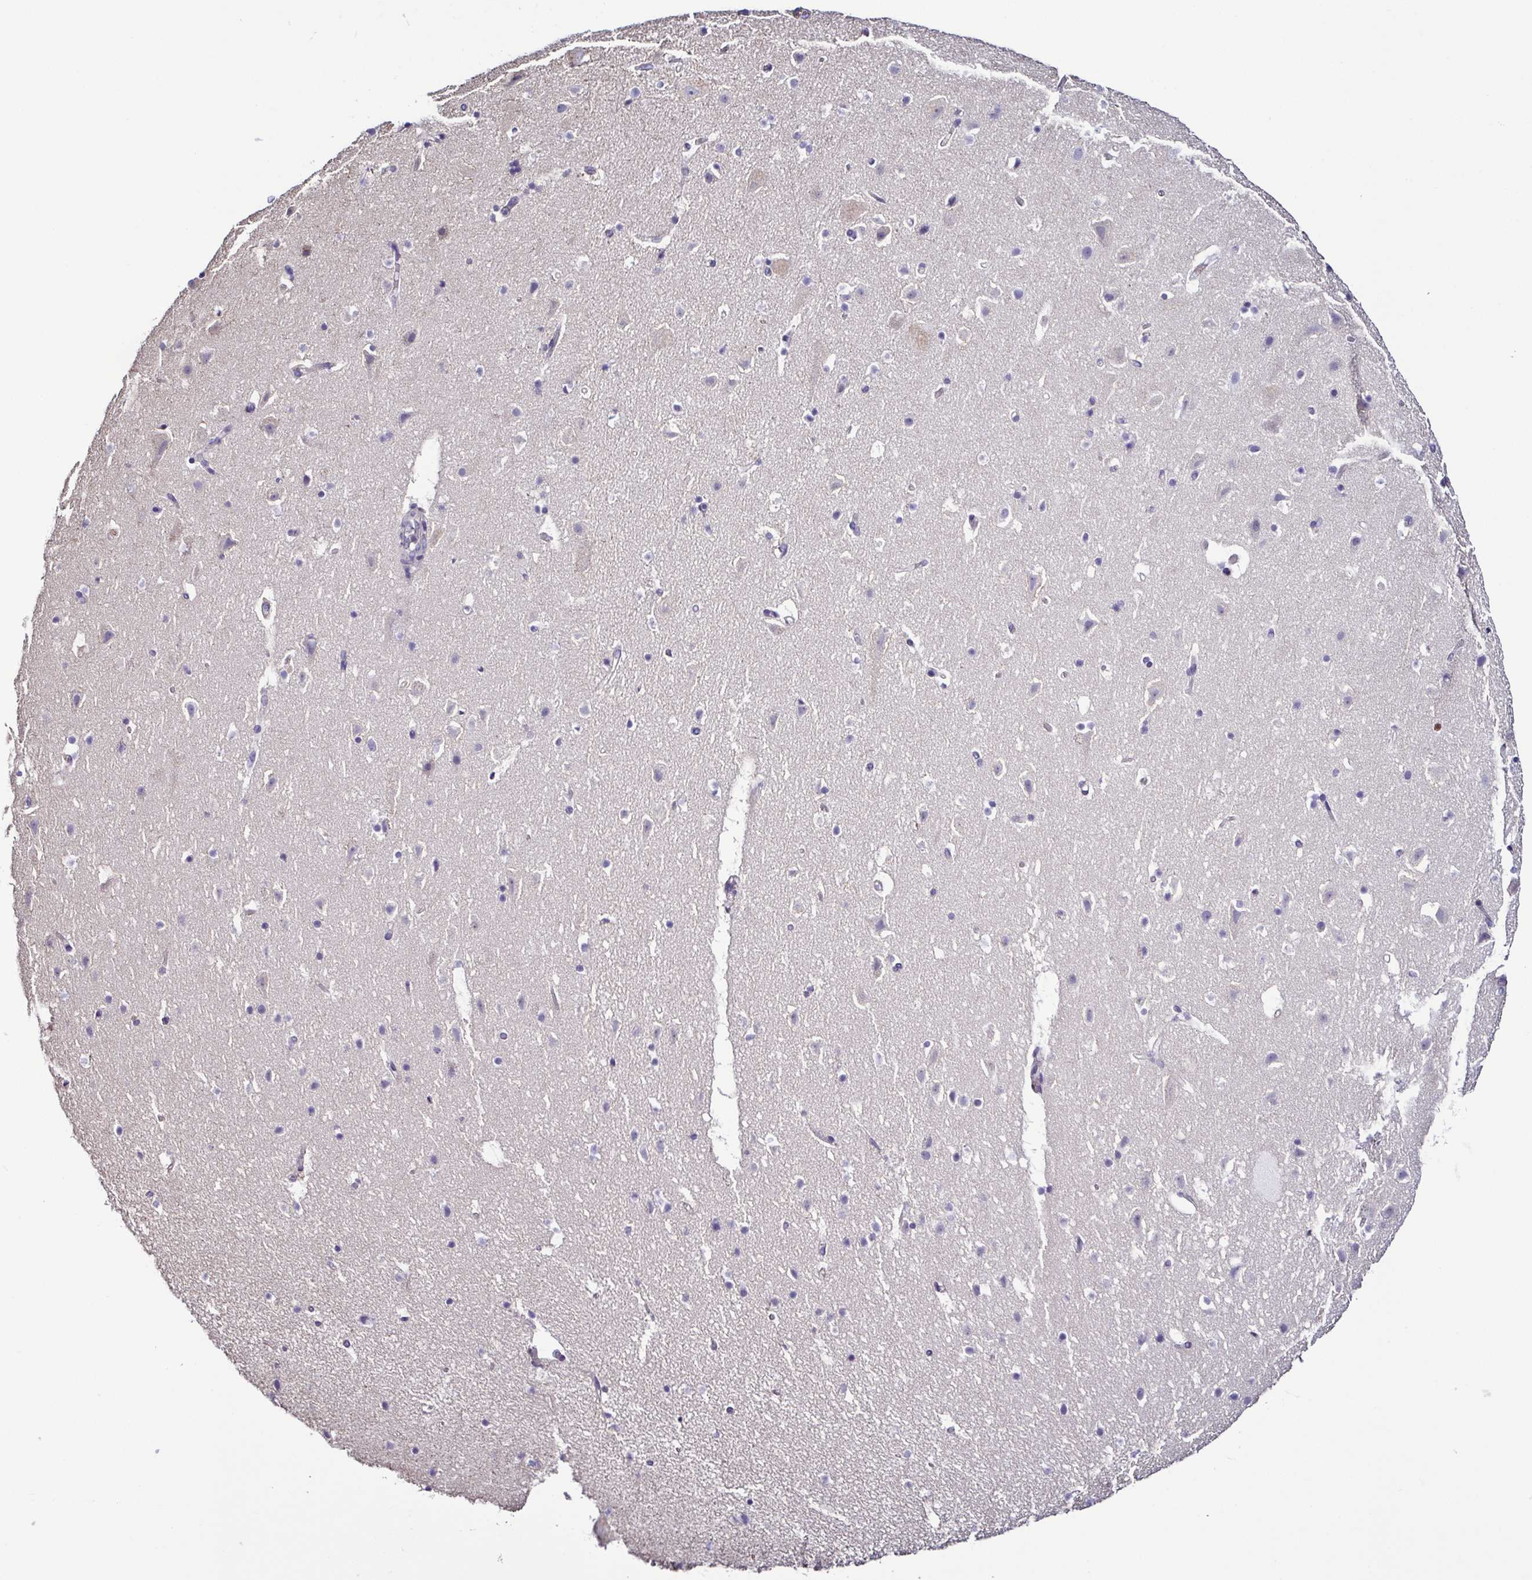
{"staining": {"intensity": "negative", "quantity": "none", "location": "none"}, "tissue": "cerebral cortex", "cell_type": "Endothelial cells", "image_type": "normal", "snomed": [{"axis": "morphology", "description": "Normal tissue, NOS"}, {"axis": "topography", "description": "Cerebral cortex"}], "caption": "A photomicrograph of cerebral cortex stained for a protein displays no brown staining in endothelial cells.", "gene": "TNNT2", "patient": {"sex": "female", "age": 42}}